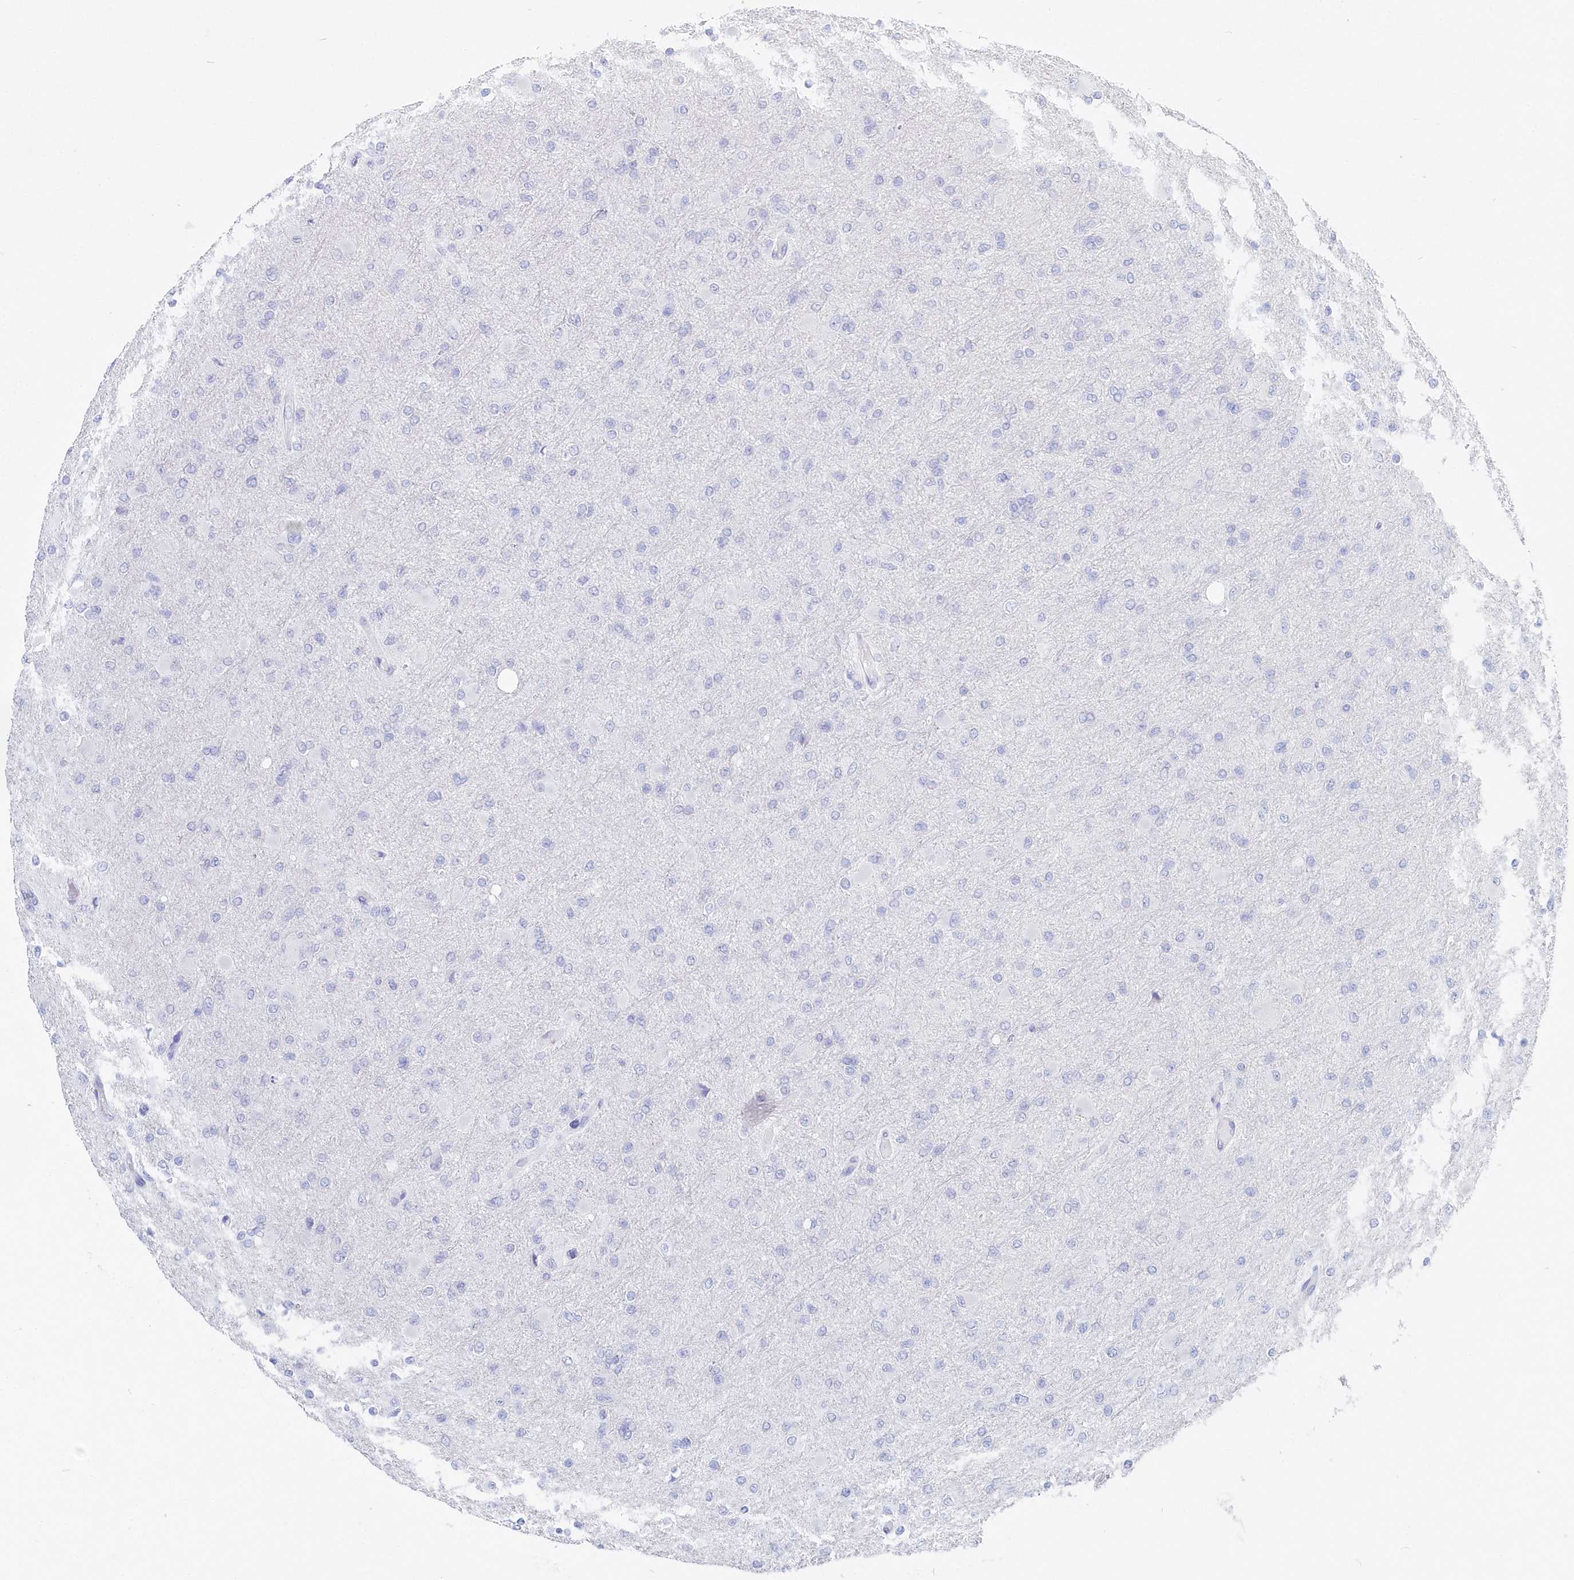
{"staining": {"intensity": "negative", "quantity": "none", "location": "none"}, "tissue": "glioma", "cell_type": "Tumor cells", "image_type": "cancer", "snomed": [{"axis": "morphology", "description": "Glioma, malignant, High grade"}, {"axis": "topography", "description": "Cerebral cortex"}], "caption": "There is no significant positivity in tumor cells of malignant glioma (high-grade). (DAB (3,3'-diaminobenzidine) immunohistochemistry (IHC) with hematoxylin counter stain).", "gene": "CSNK1G2", "patient": {"sex": "female", "age": 36}}